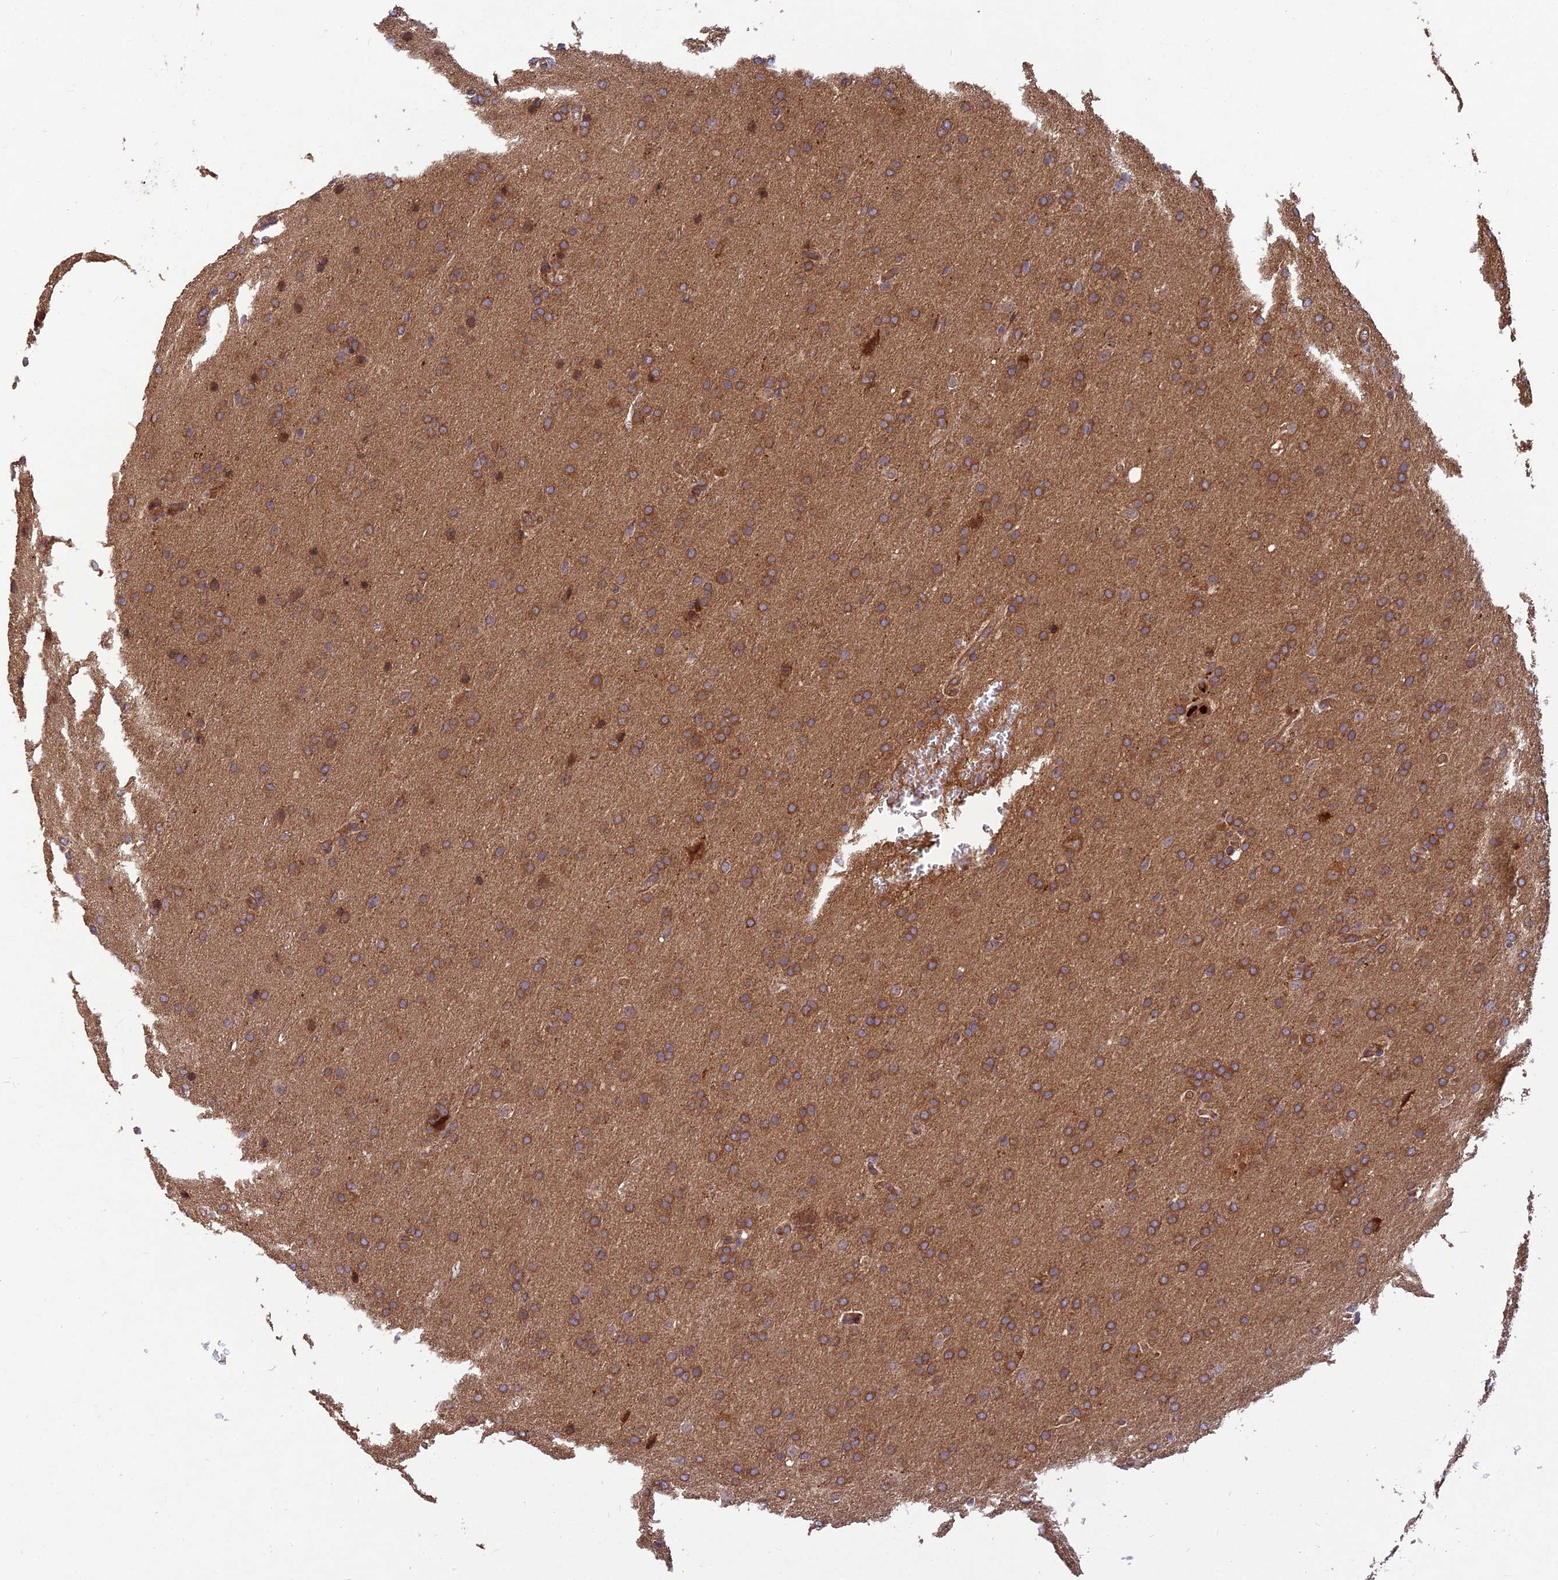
{"staining": {"intensity": "moderate", "quantity": ">75%", "location": "cytoplasmic/membranous"}, "tissue": "glioma", "cell_type": "Tumor cells", "image_type": "cancer", "snomed": [{"axis": "morphology", "description": "Glioma, malignant, Low grade"}, {"axis": "topography", "description": "Brain"}], "caption": "About >75% of tumor cells in glioma demonstrate moderate cytoplasmic/membranous protein staining as visualized by brown immunohistochemical staining.", "gene": "RELCH", "patient": {"sex": "female", "age": 32}}